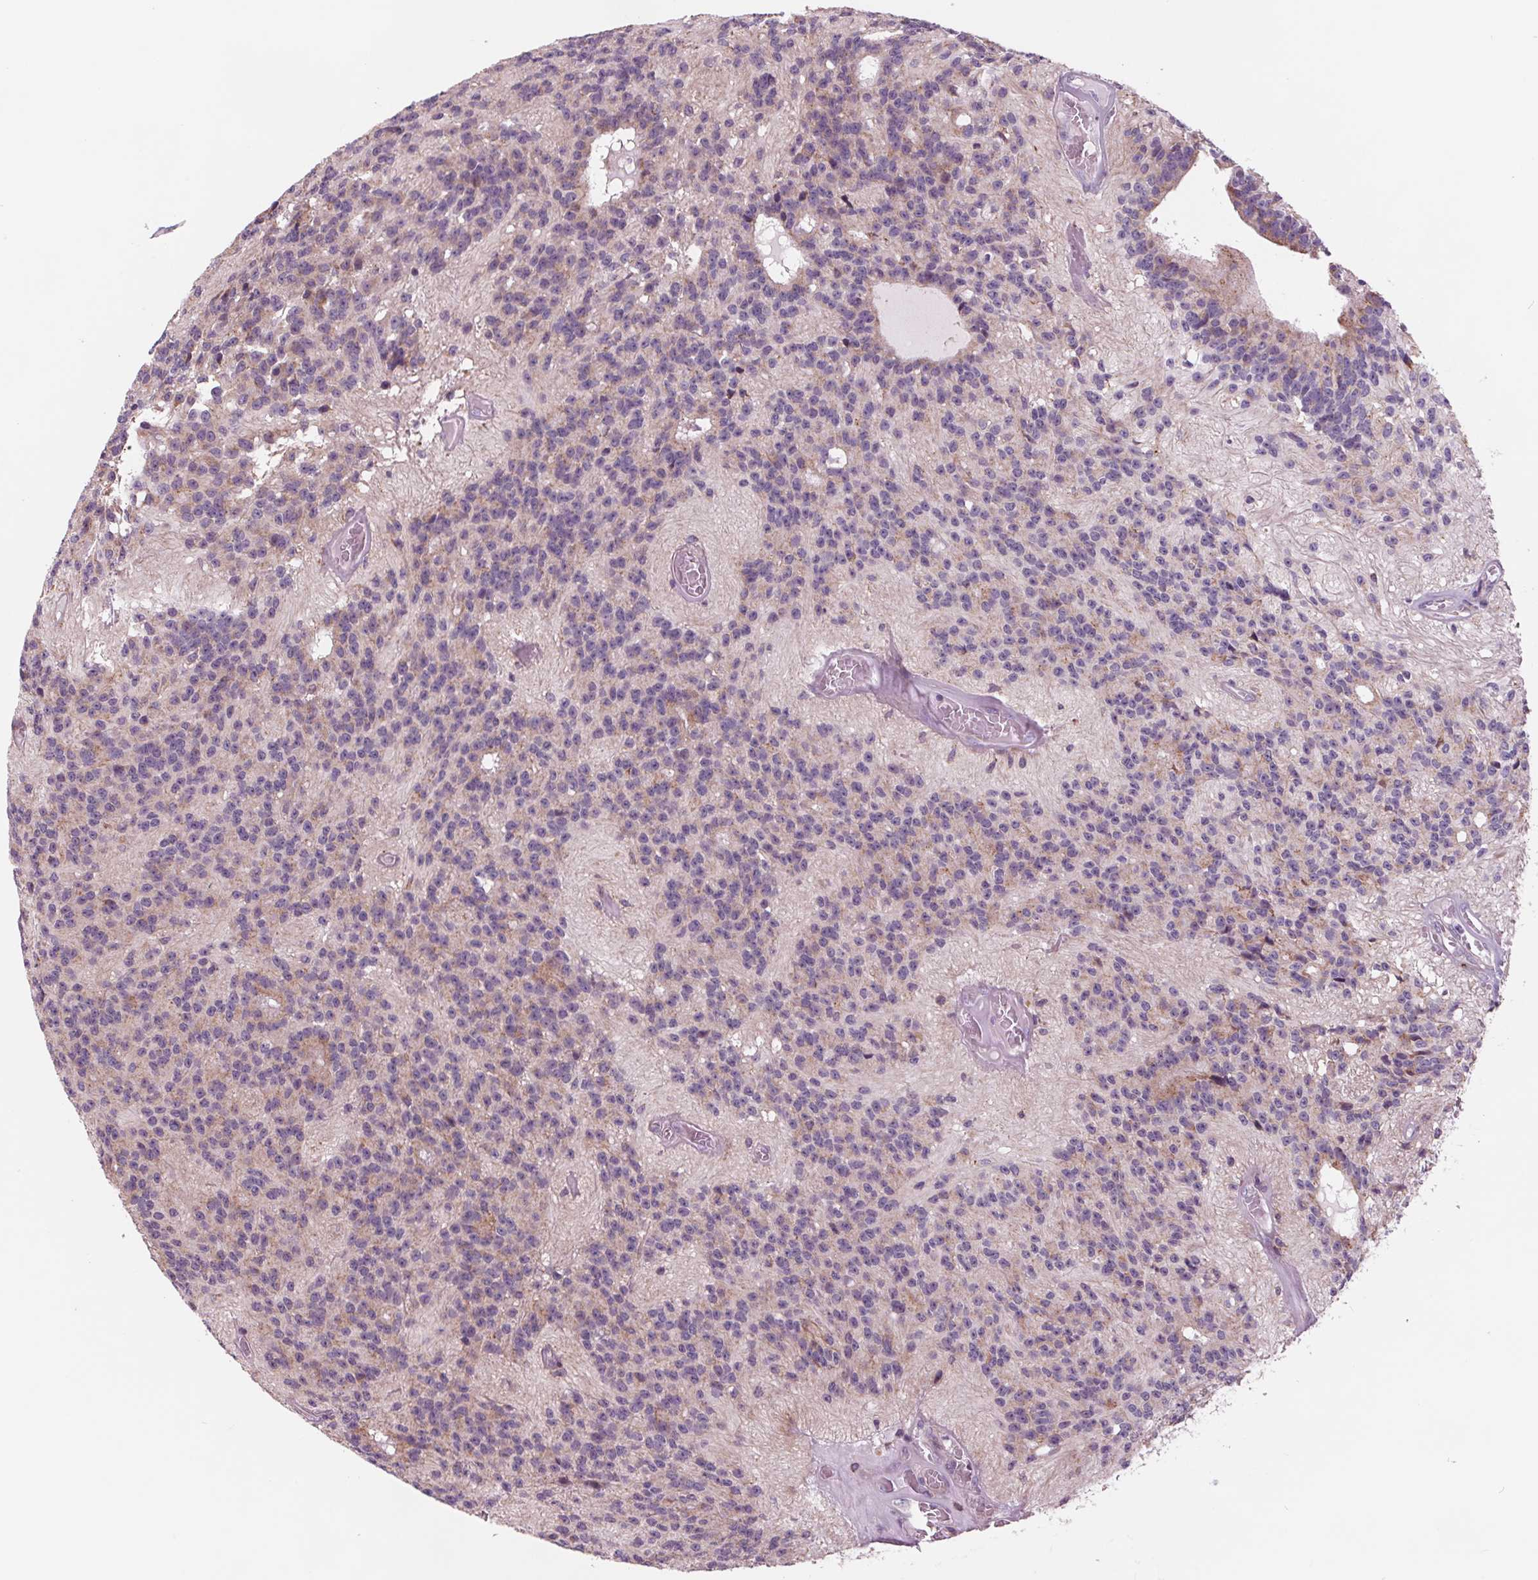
{"staining": {"intensity": "negative", "quantity": "none", "location": "none"}, "tissue": "glioma", "cell_type": "Tumor cells", "image_type": "cancer", "snomed": [{"axis": "morphology", "description": "Glioma, malignant, Low grade"}, {"axis": "topography", "description": "Brain"}], "caption": "The immunohistochemistry micrograph has no significant positivity in tumor cells of low-grade glioma (malignant) tissue.", "gene": "SAMD5", "patient": {"sex": "male", "age": 31}}